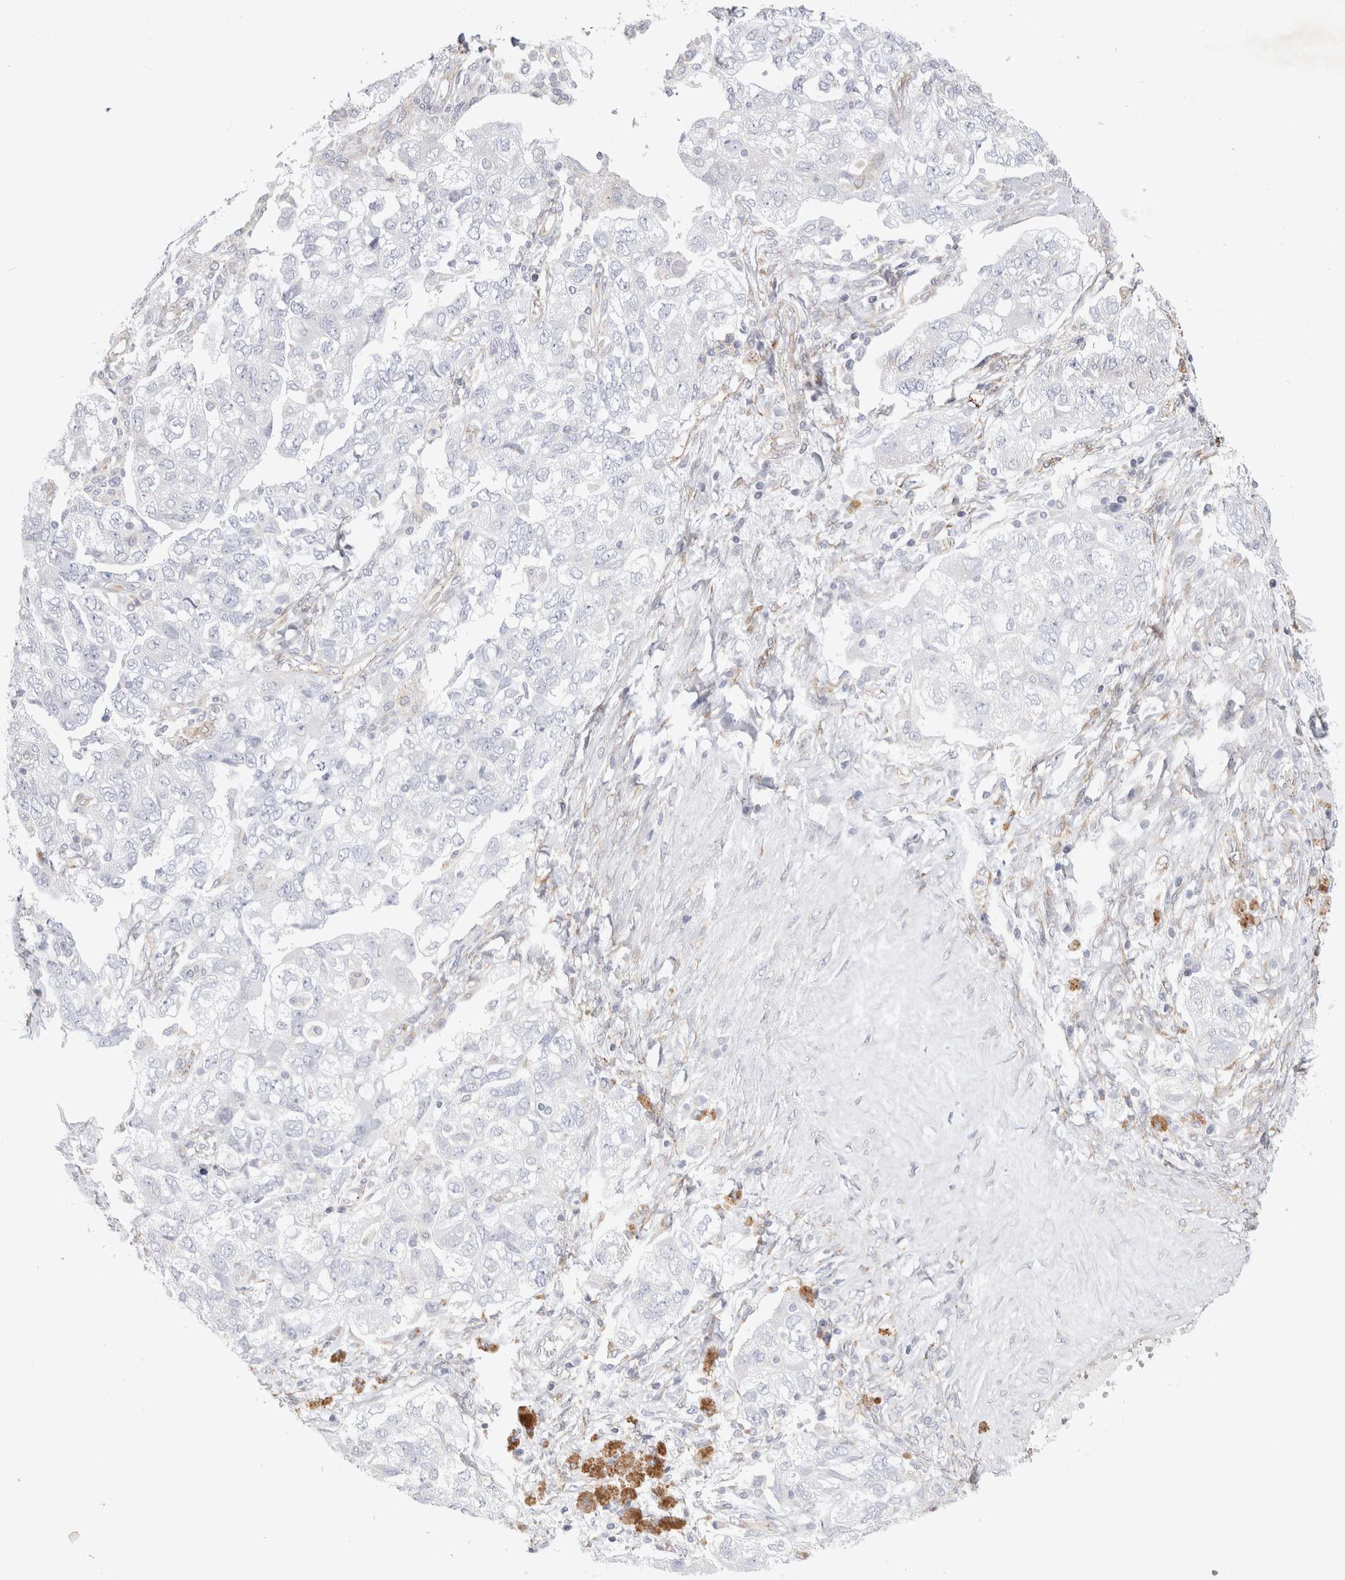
{"staining": {"intensity": "negative", "quantity": "none", "location": "none"}, "tissue": "ovarian cancer", "cell_type": "Tumor cells", "image_type": "cancer", "snomed": [{"axis": "morphology", "description": "Carcinoma, NOS"}, {"axis": "morphology", "description": "Cystadenocarcinoma, serous, NOS"}, {"axis": "topography", "description": "Ovary"}], "caption": "This is an immunohistochemistry image of human ovarian cancer. There is no positivity in tumor cells.", "gene": "CNPY4", "patient": {"sex": "female", "age": 69}}